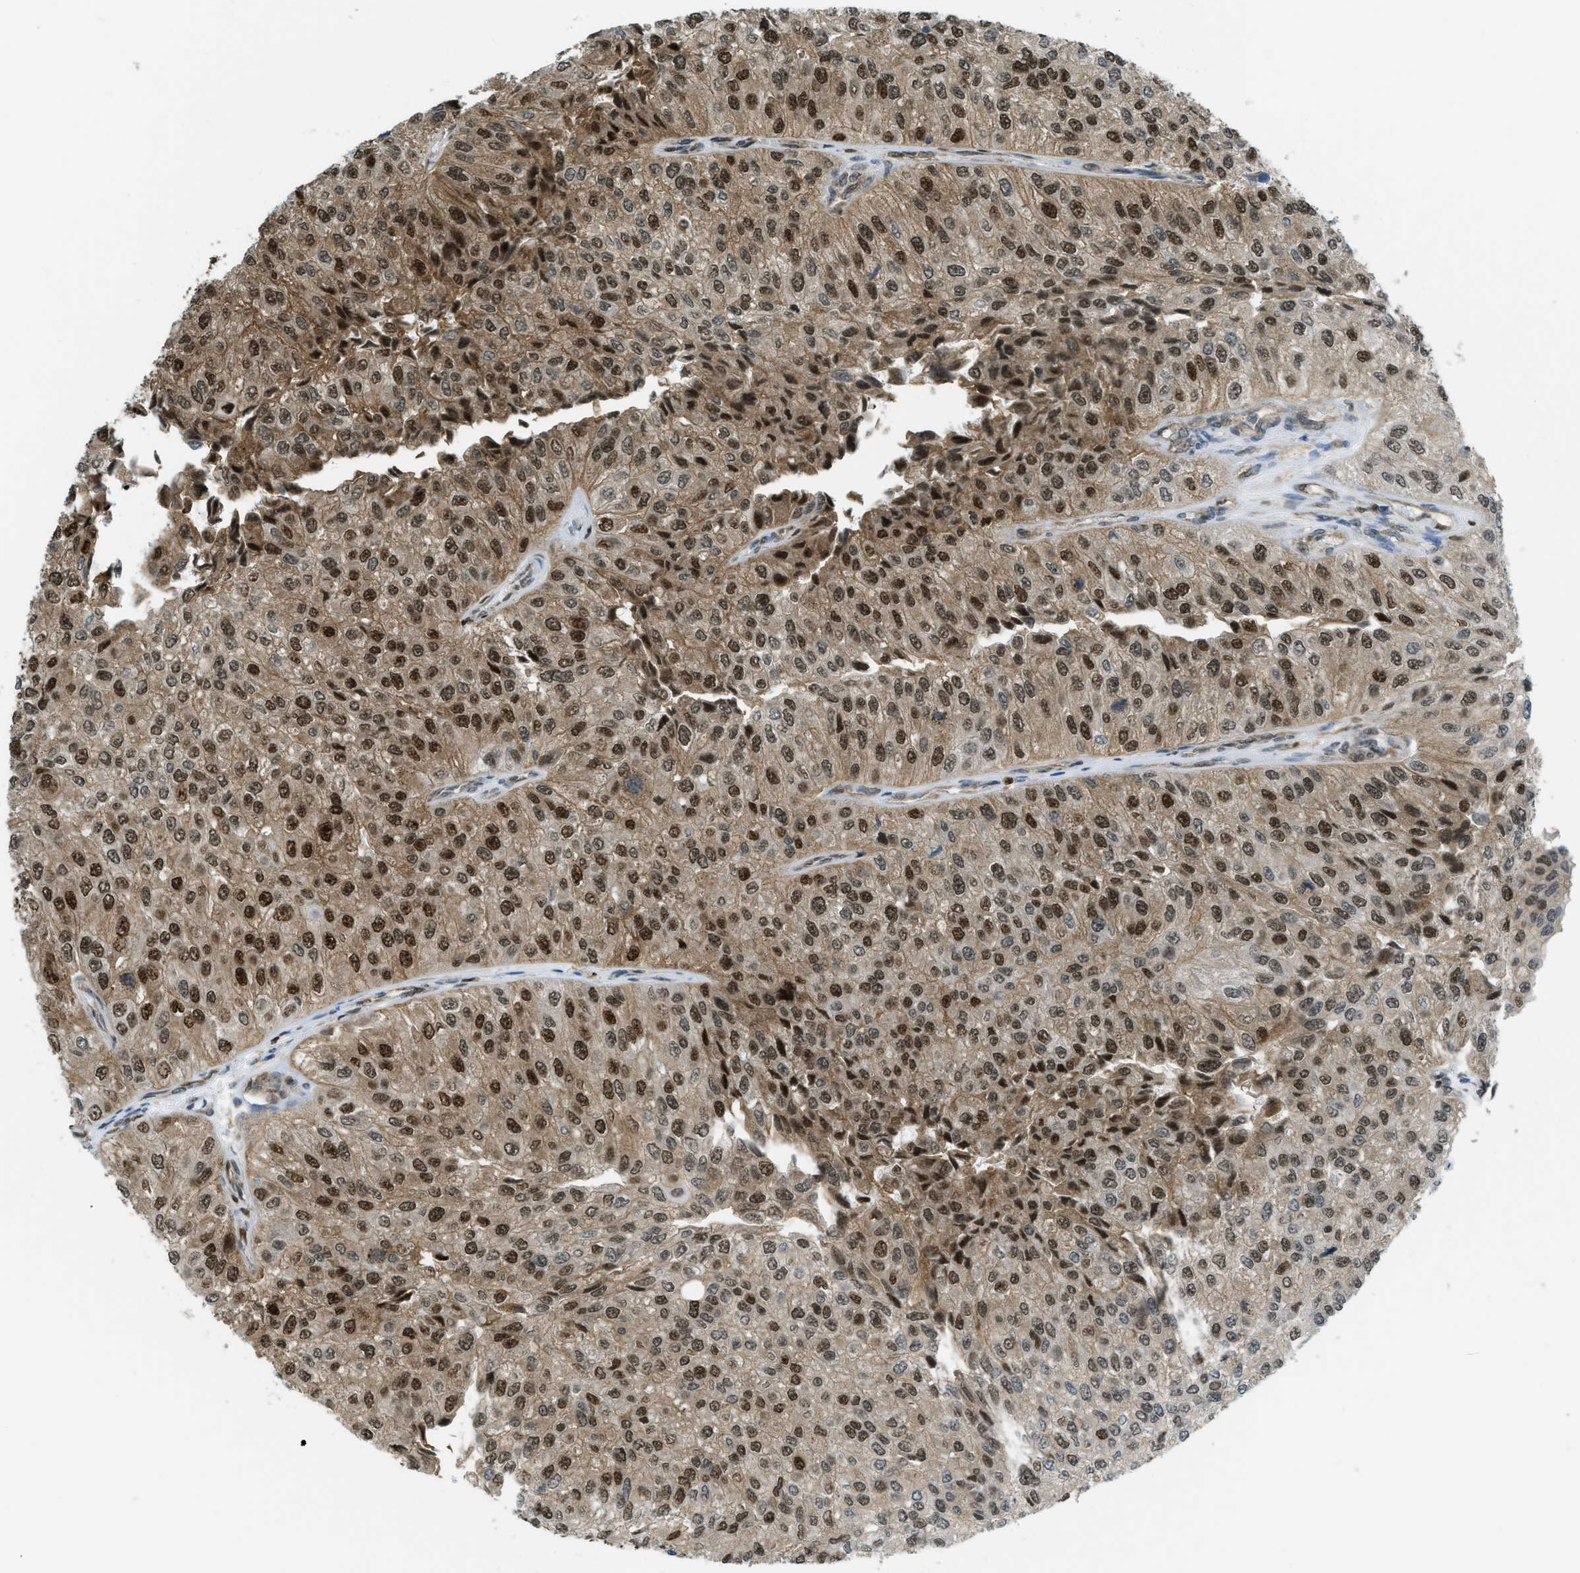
{"staining": {"intensity": "strong", "quantity": ">75%", "location": "cytoplasmic/membranous,nuclear"}, "tissue": "urothelial cancer", "cell_type": "Tumor cells", "image_type": "cancer", "snomed": [{"axis": "morphology", "description": "Urothelial carcinoma, High grade"}, {"axis": "topography", "description": "Kidney"}, {"axis": "topography", "description": "Urinary bladder"}], "caption": "Protein expression analysis of urothelial carcinoma (high-grade) displays strong cytoplasmic/membranous and nuclear expression in about >75% of tumor cells.", "gene": "TNPO1", "patient": {"sex": "male", "age": 77}}